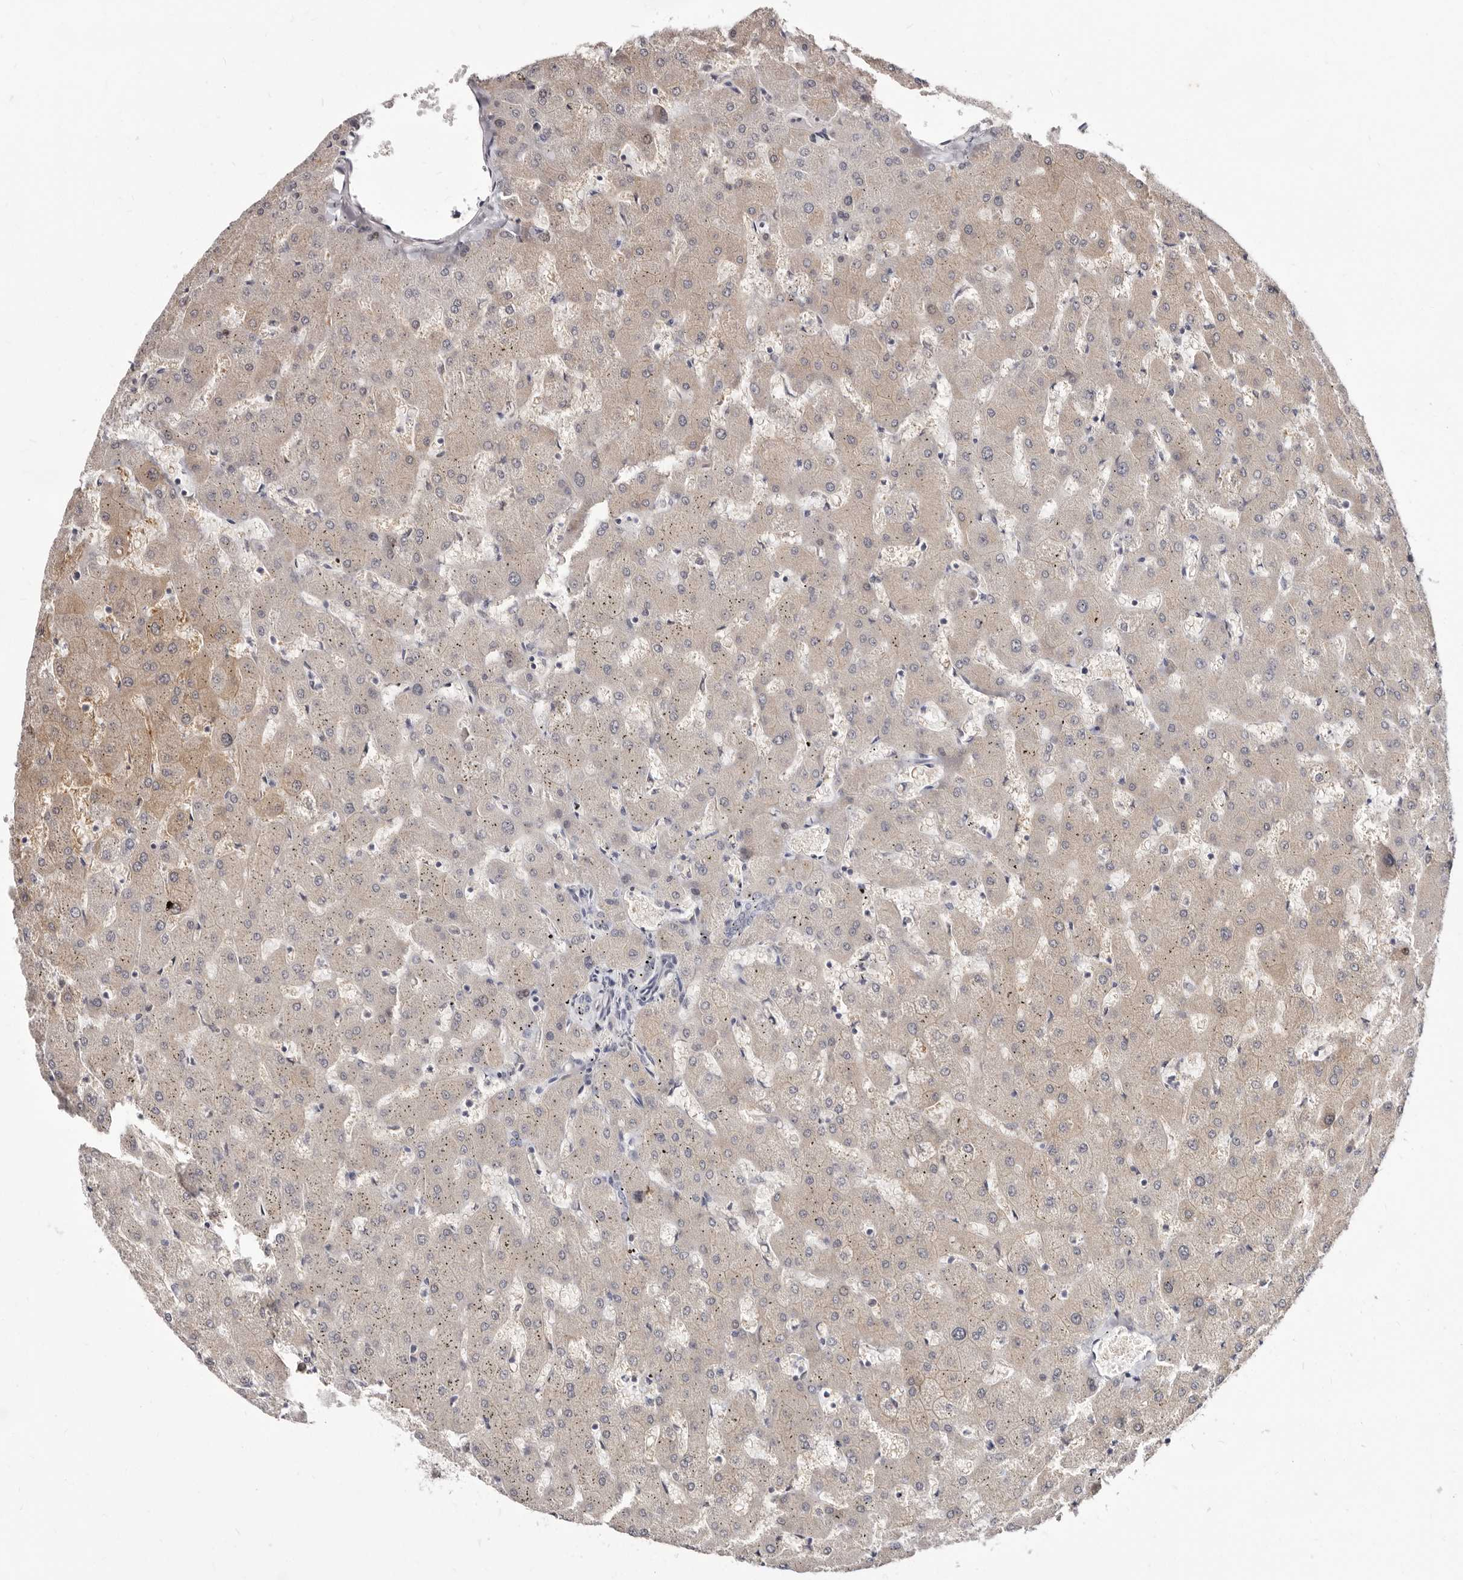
{"staining": {"intensity": "negative", "quantity": "none", "location": "none"}, "tissue": "liver", "cell_type": "Cholangiocytes", "image_type": "normal", "snomed": [{"axis": "morphology", "description": "Normal tissue, NOS"}, {"axis": "topography", "description": "Liver"}], "caption": "There is no significant positivity in cholangiocytes of liver. (Brightfield microscopy of DAB immunohistochemistry at high magnification).", "gene": "KLHL4", "patient": {"sex": "female", "age": 63}}